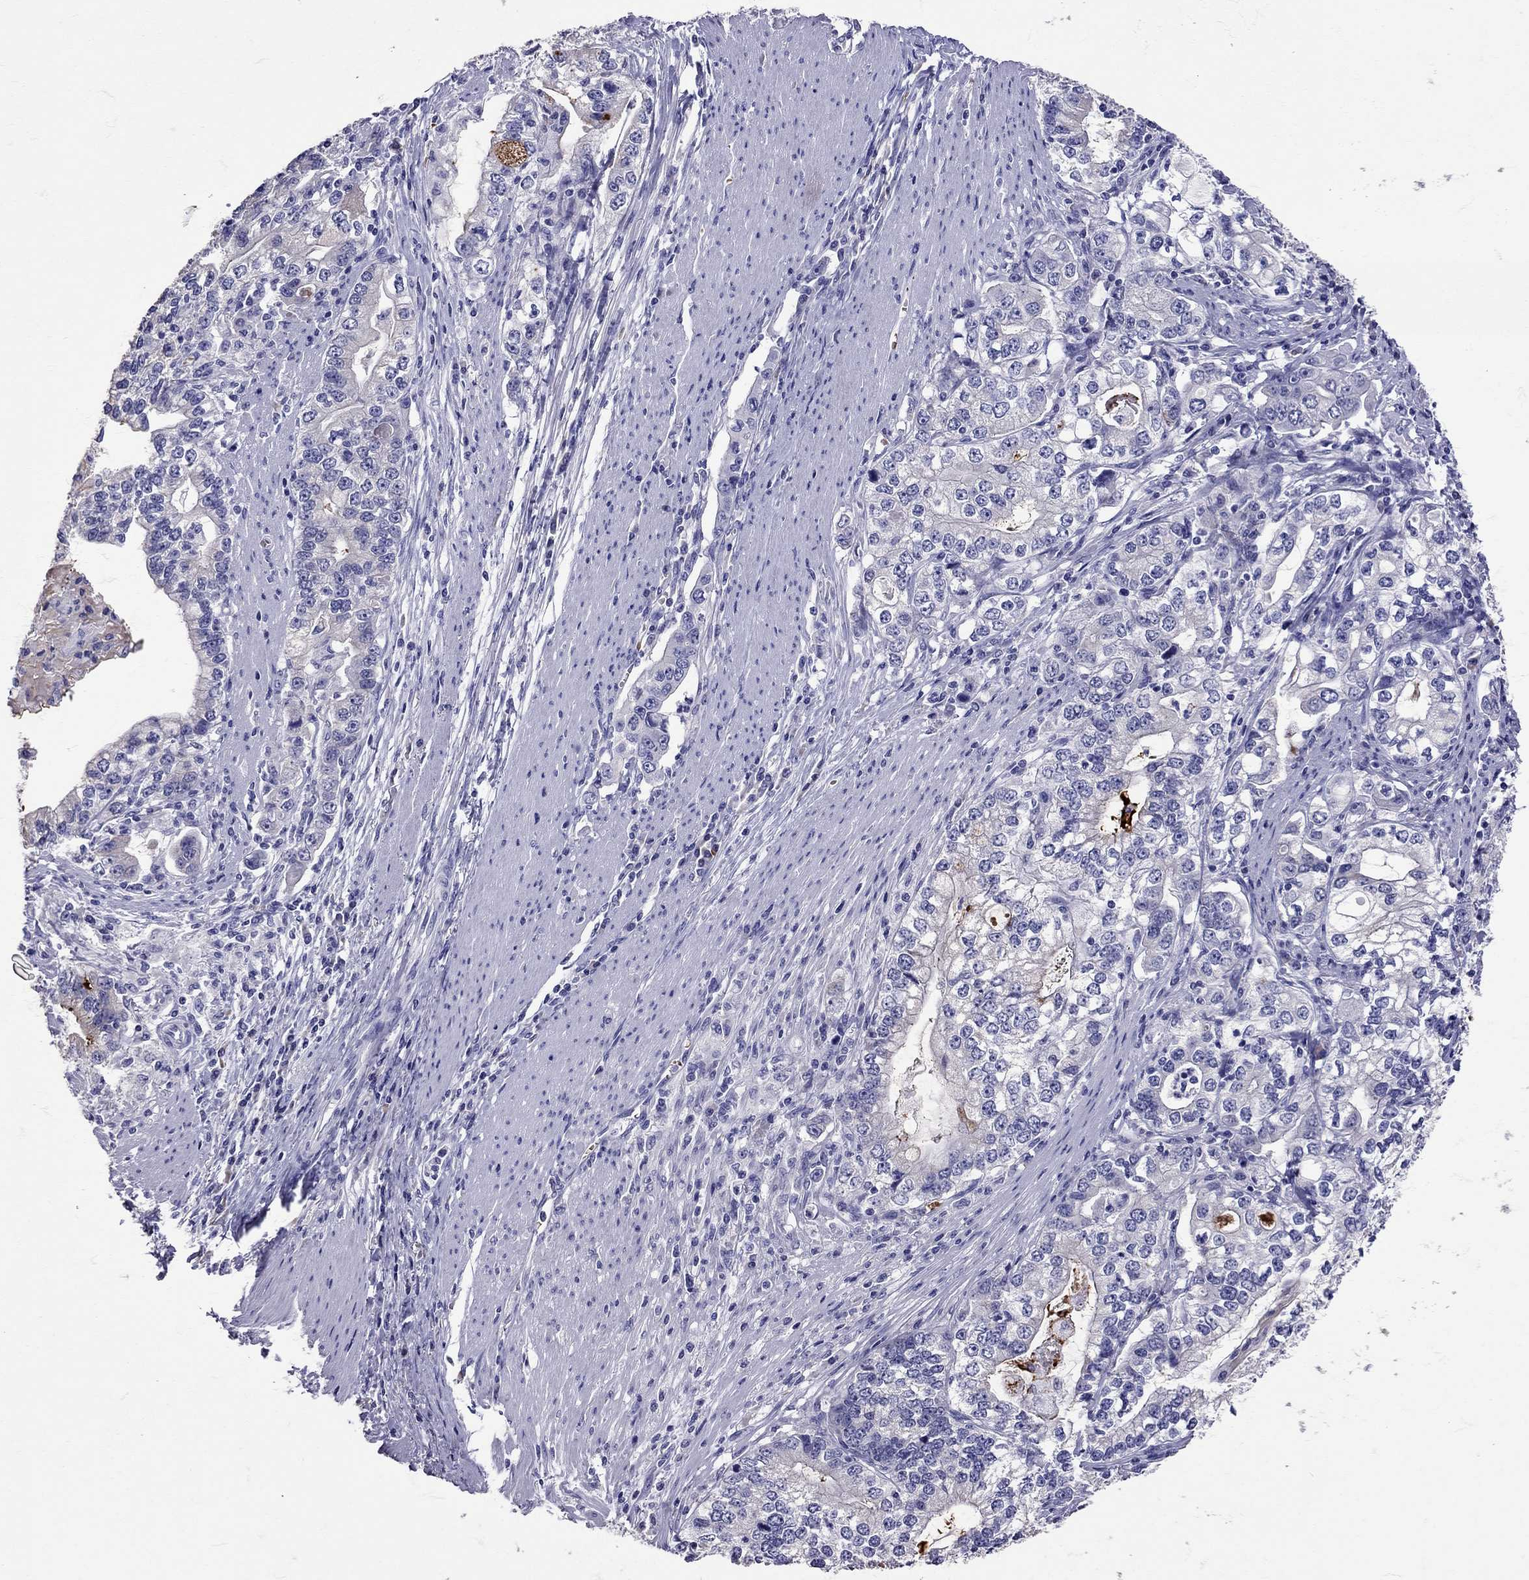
{"staining": {"intensity": "negative", "quantity": "none", "location": "none"}, "tissue": "stomach cancer", "cell_type": "Tumor cells", "image_type": "cancer", "snomed": [{"axis": "morphology", "description": "Adenocarcinoma, NOS"}, {"axis": "topography", "description": "Stomach, lower"}], "caption": "This micrograph is of adenocarcinoma (stomach) stained with IHC to label a protein in brown with the nuclei are counter-stained blue. There is no staining in tumor cells.", "gene": "TBR1", "patient": {"sex": "female", "age": 72}}